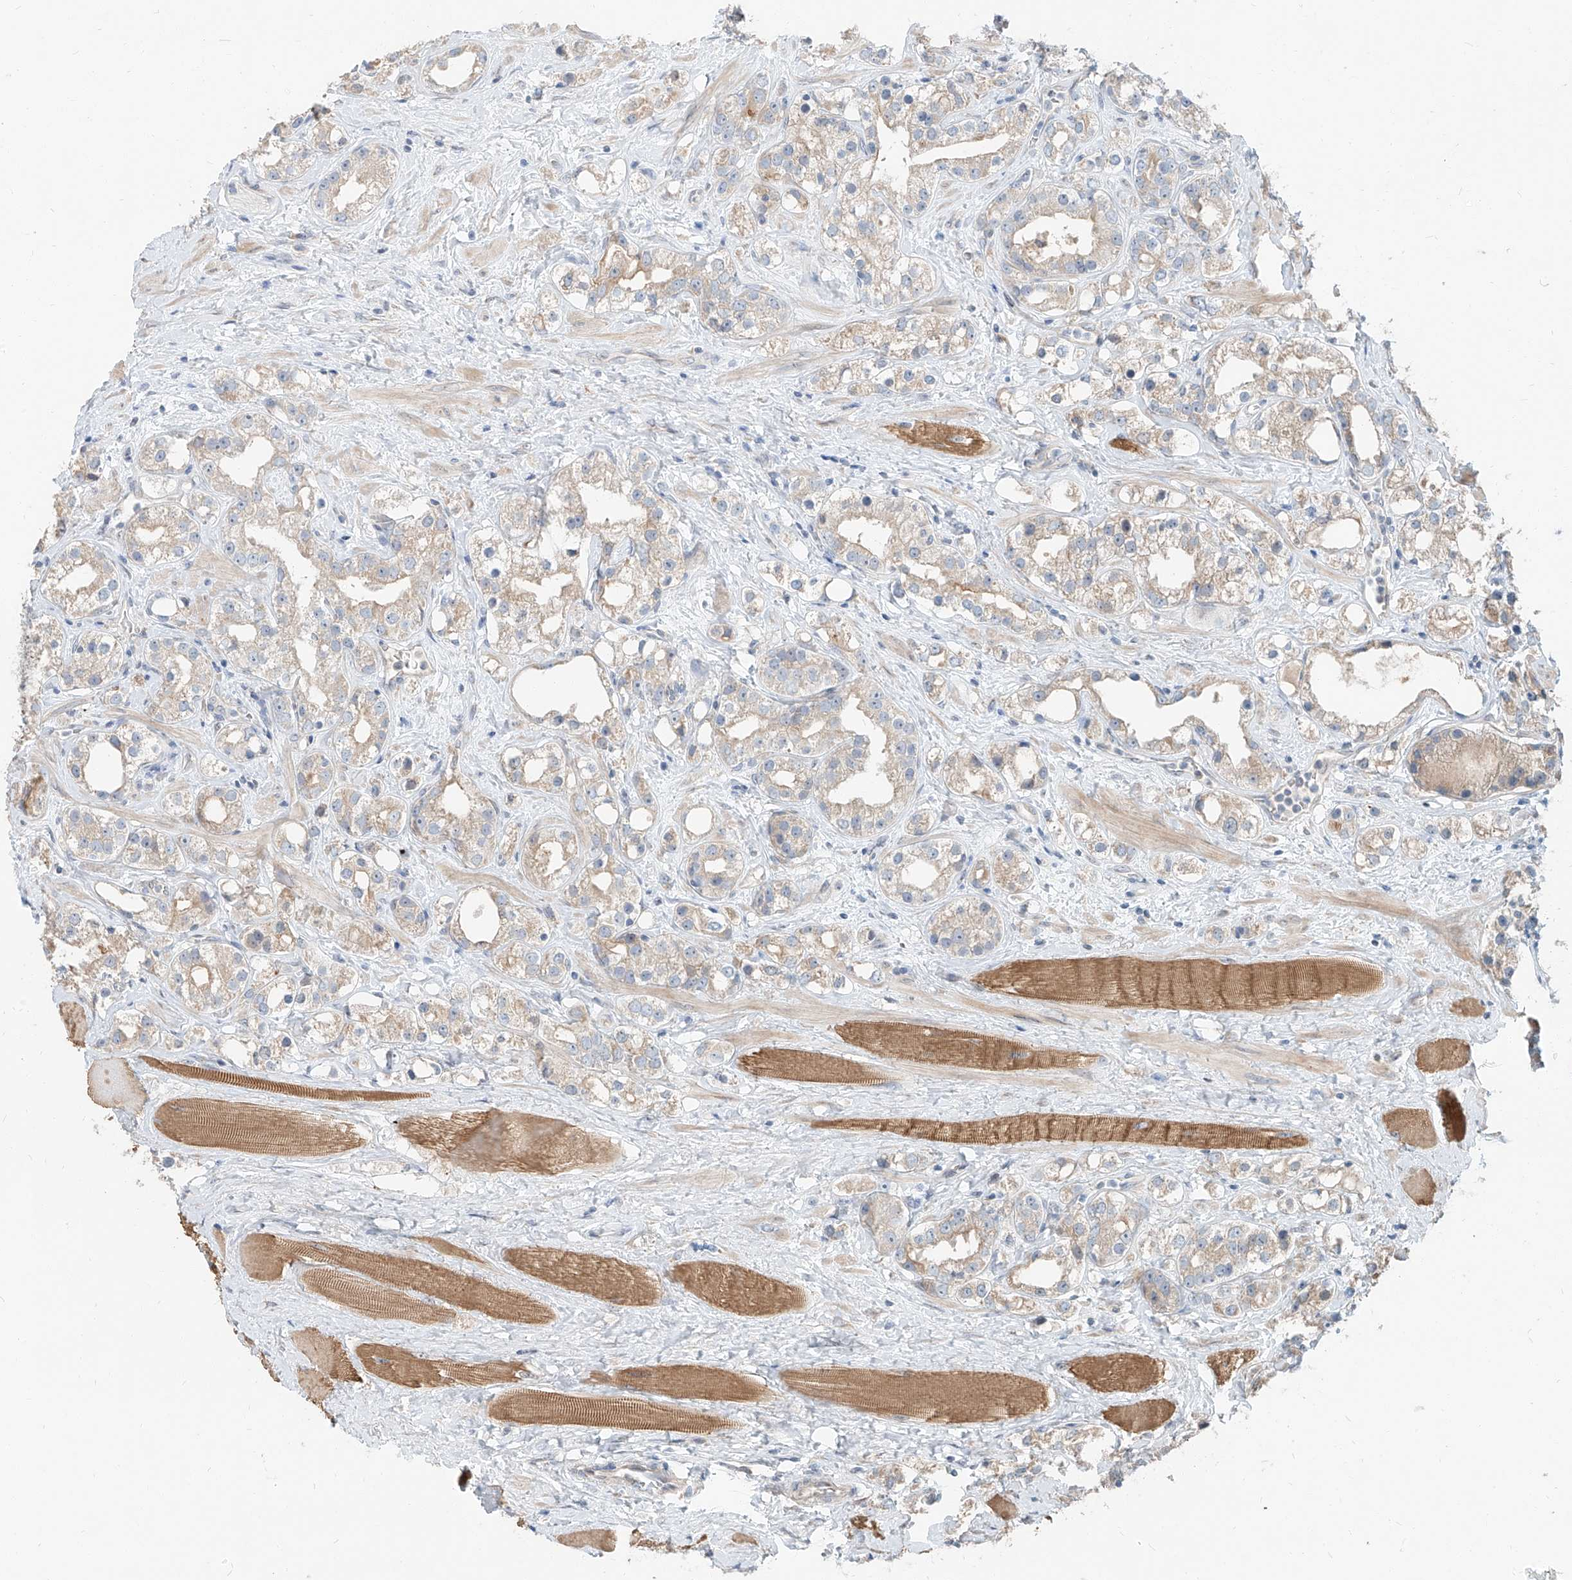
{"staining": {"intensity": "negative", "quantity": "none", "location": "none"}, "tissue": "prostate cancer", "cell_type": "Tumor cells", "image_type": "cancer", "snomed": [{"axis": "morphology", "description": "Adenocarcinoma, NOS"}, {"axis": "topography", "description": "Prostate"}], "caption": "High magnification brightfield microscopy of adenocarcinoma (prostate) stained with DAB (brown) and counterstained with hematoxylin (blue): tumor cells show no significant positivity.", "gene": "STX19", "patient": {"sex": "male", "age": 79}}